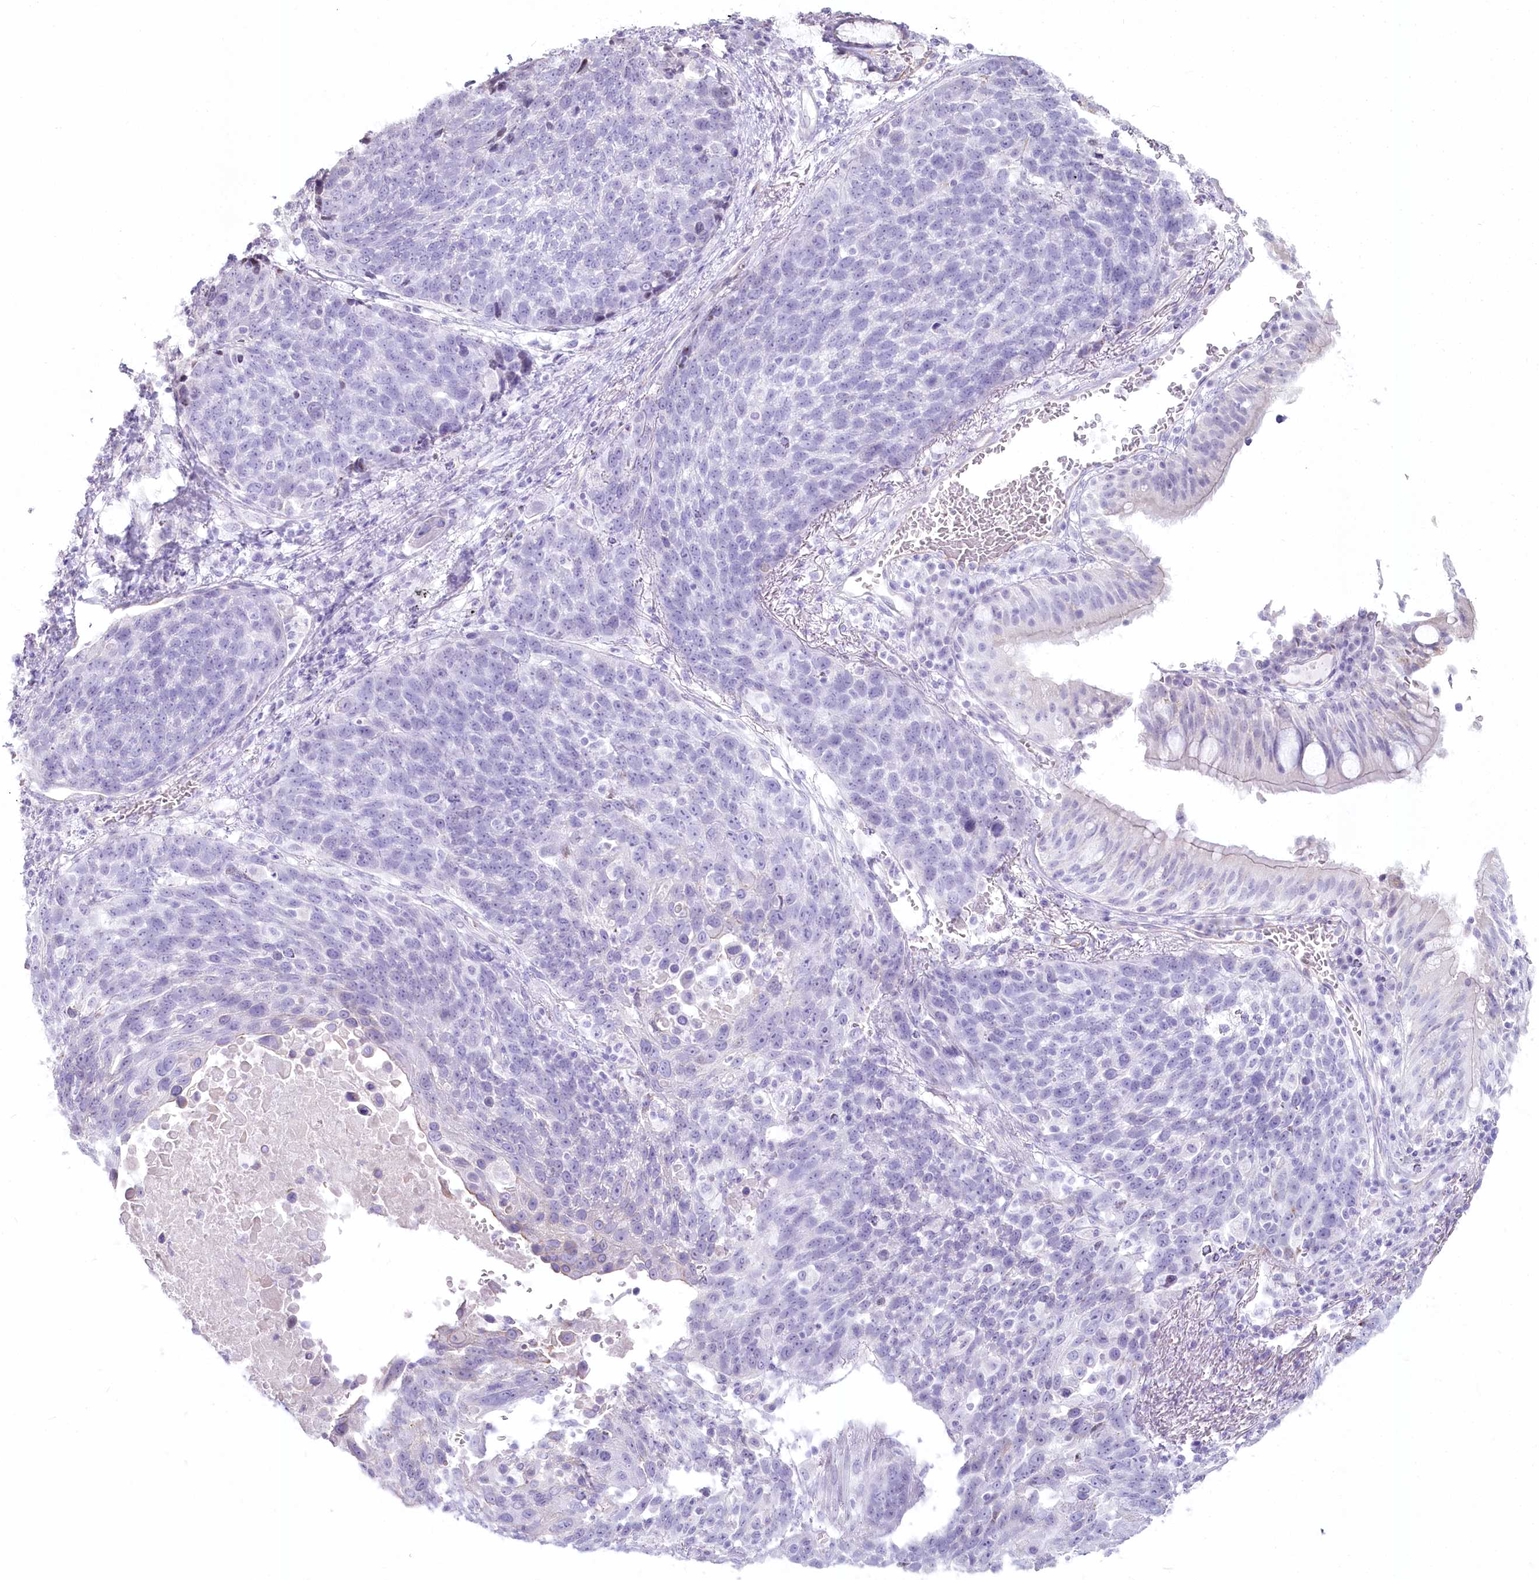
{"staining": {"intensity": "moderate", "quantity": "<25%", "location": "cytoplasmic/membranous,nuclear"}, "tissue": "lung cancer", "cell_type": "Tumor cells", "image_type": "cancer", "snomed": [{"axis": "morphology", "description": "Squamous cell carcinoma, NOS"}, {"axis": "topography", "description": "Lung"}], "caption": "A brown stain labels moderate cytoplasmic/membranous and nuclear positivity of a protein in human squamous cell carcinoma (lung) tumor cells. The staining was performed using DAB (3,3'-diaminobenzidine) to visualize the protein expression in brown, while the nuclei were stained in blue with hematoxylin (Magnification: 20x).", "gene": "ABHD8", "patient": {"sex": "male", "age": 66}}